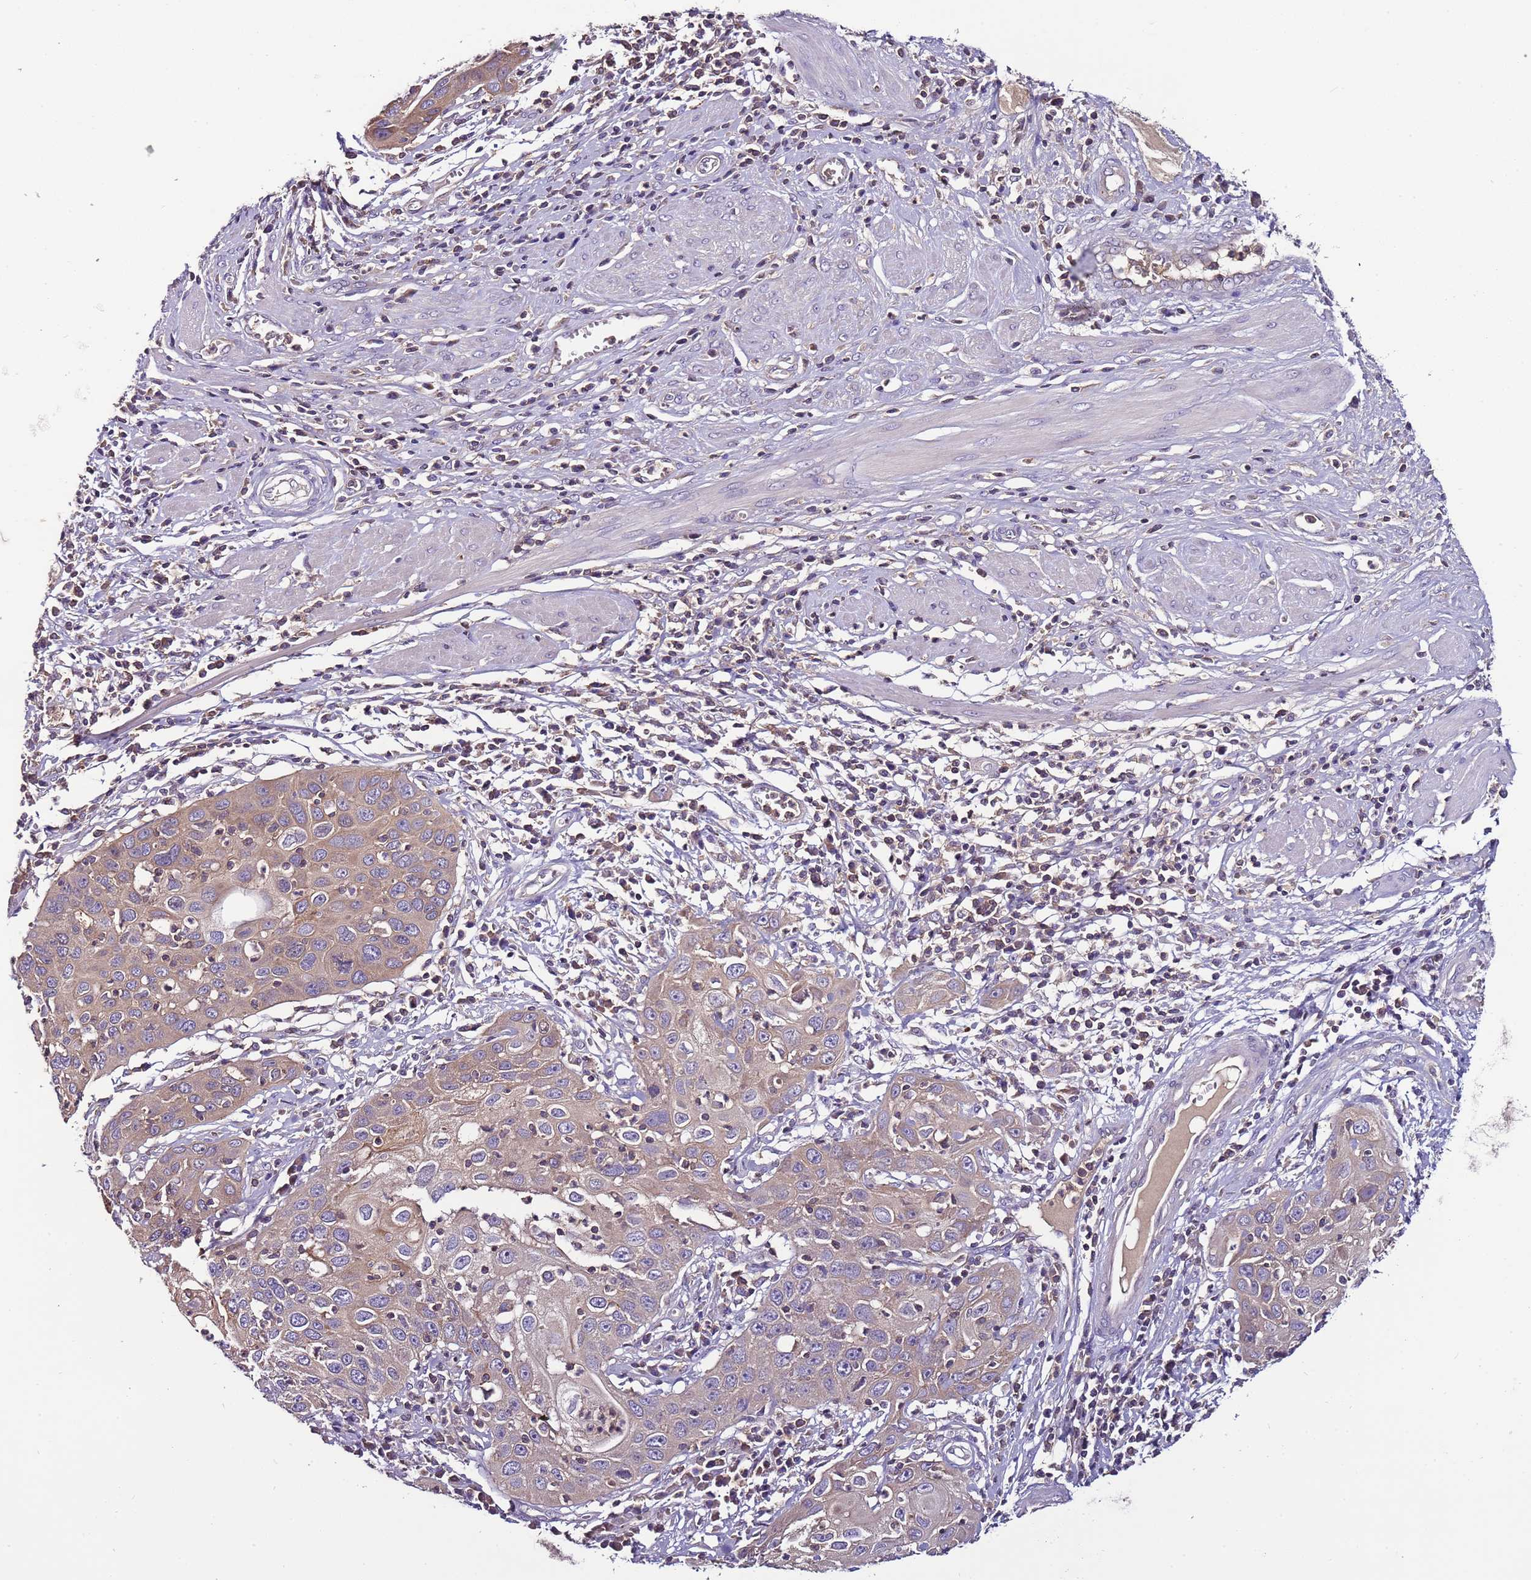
{"staining": {"intensity": "weak", "quantity": "25%-75%", "location": "cytoplasmic/membranous"}, "tissue": "cervical cancer", "cell_type": "Tumor cells", "image_type": "cancer", "snomed": [{"axis": "morphology", "description": "Squamous cell carcinoma, NOS"}, {"axis": "topography", "description": "Cervix"}], "caption": "Immunohistochemistry staining of squamous cell carcinoma (cervical), which reveals low levels of weak cytoplasmic/membranous positivity in approximately 25%-75% of tumor cells indicating weak cytoplasmic/membranous protein positivity. The staining was performed using DAB (brown) for protein detection and nuclei were counterstained in hematoxylin (blue).", "gene": "IGIP", "patient": {"sex": "female", "age": 36}}